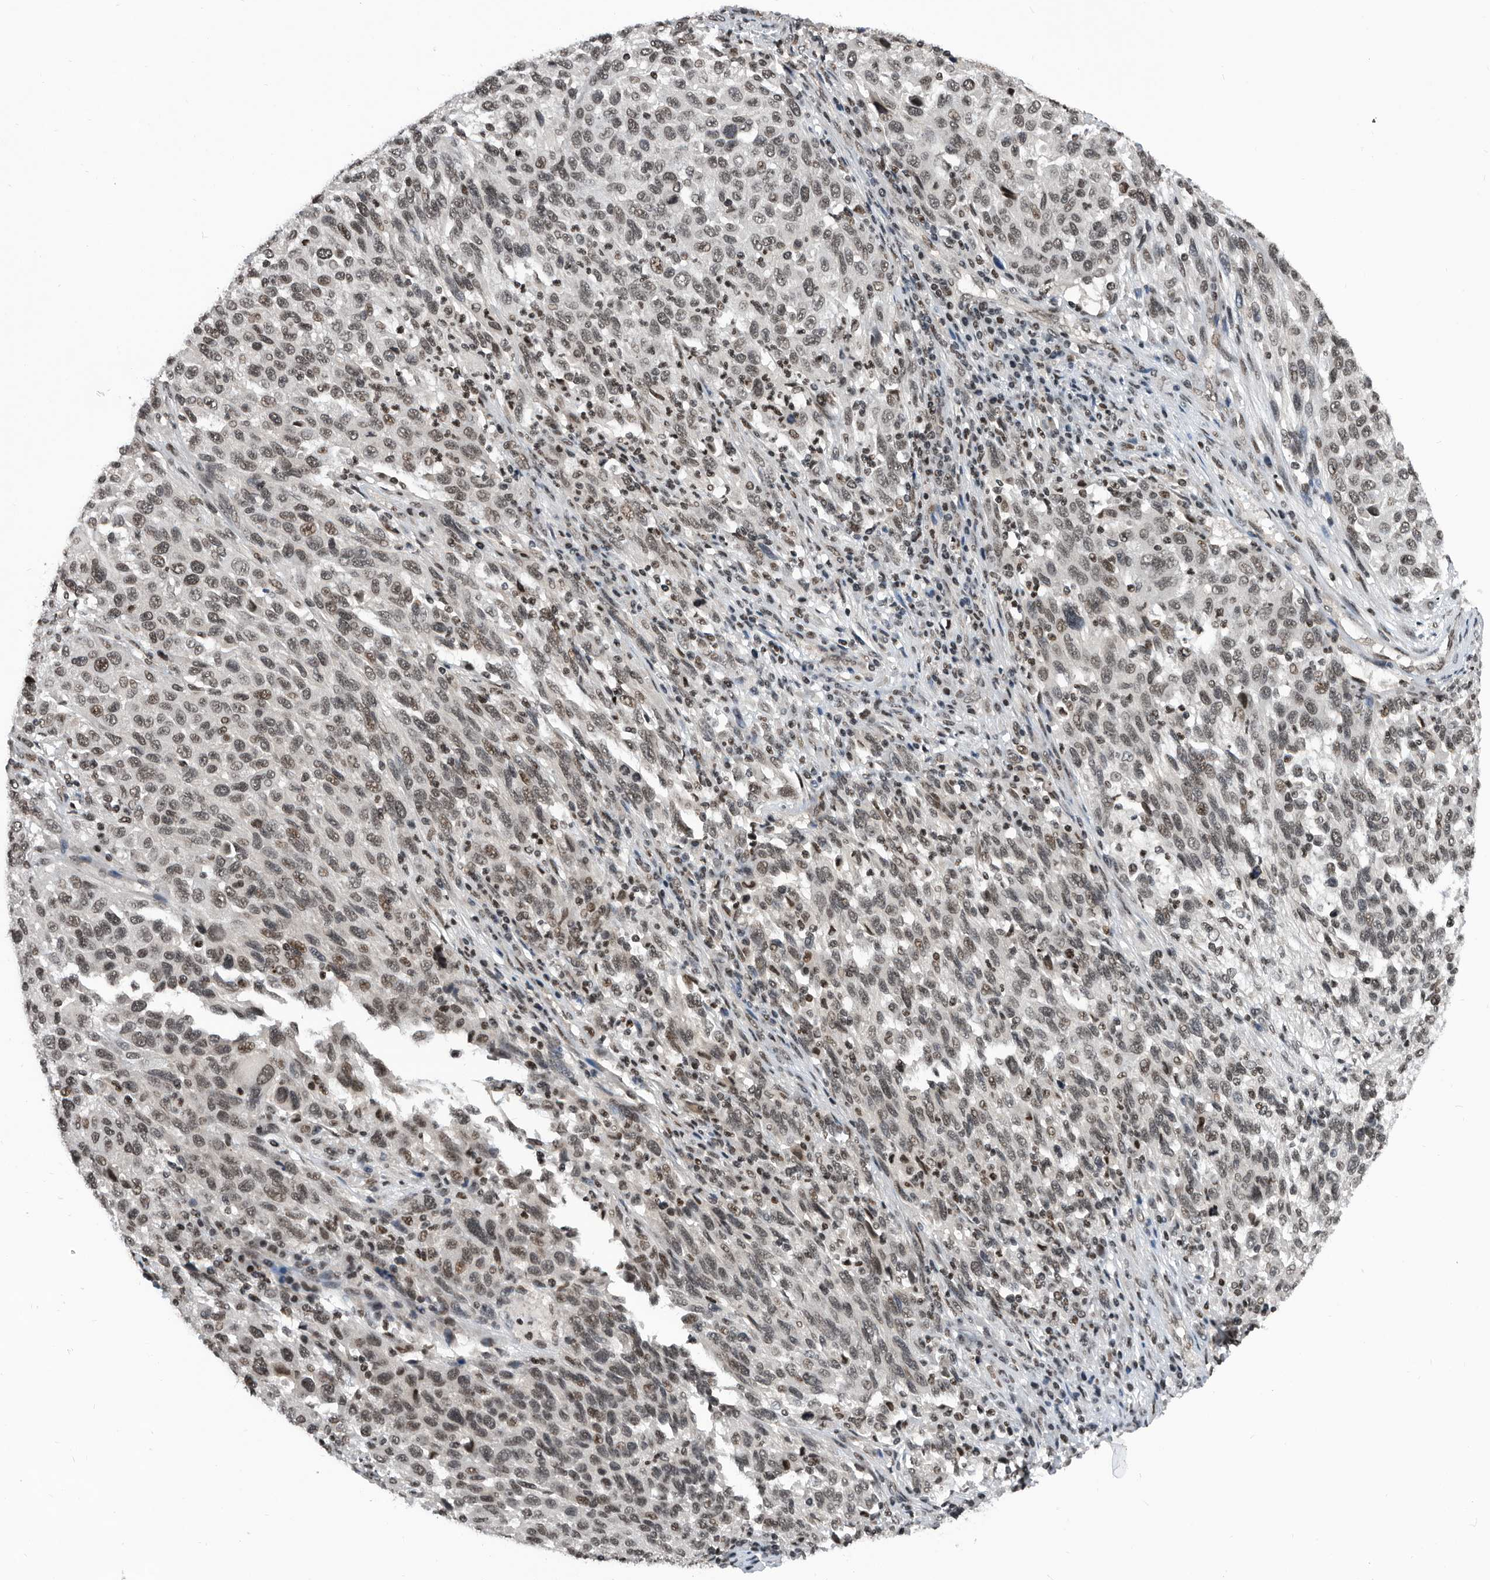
{"staining": {"intensity": "weak", "quantity": "25%-75%", "location": "nuclear"}, "tissue": "melanoma", "cell_type": "Tumor cells", "image_type": "cancer", "snomed": [{"axis": "morphology", "description": "Malignant melanoma, Metastatic site"}, {"axis": "topography", "description": "Lymph node"}], "caption": "Protein expression analysis of human melanoma reveals weak nuclear staining in about 25%-75% of tumor cells.", "gene": "SNRNP48", "patient": {"sex": "male", "age": 61}}